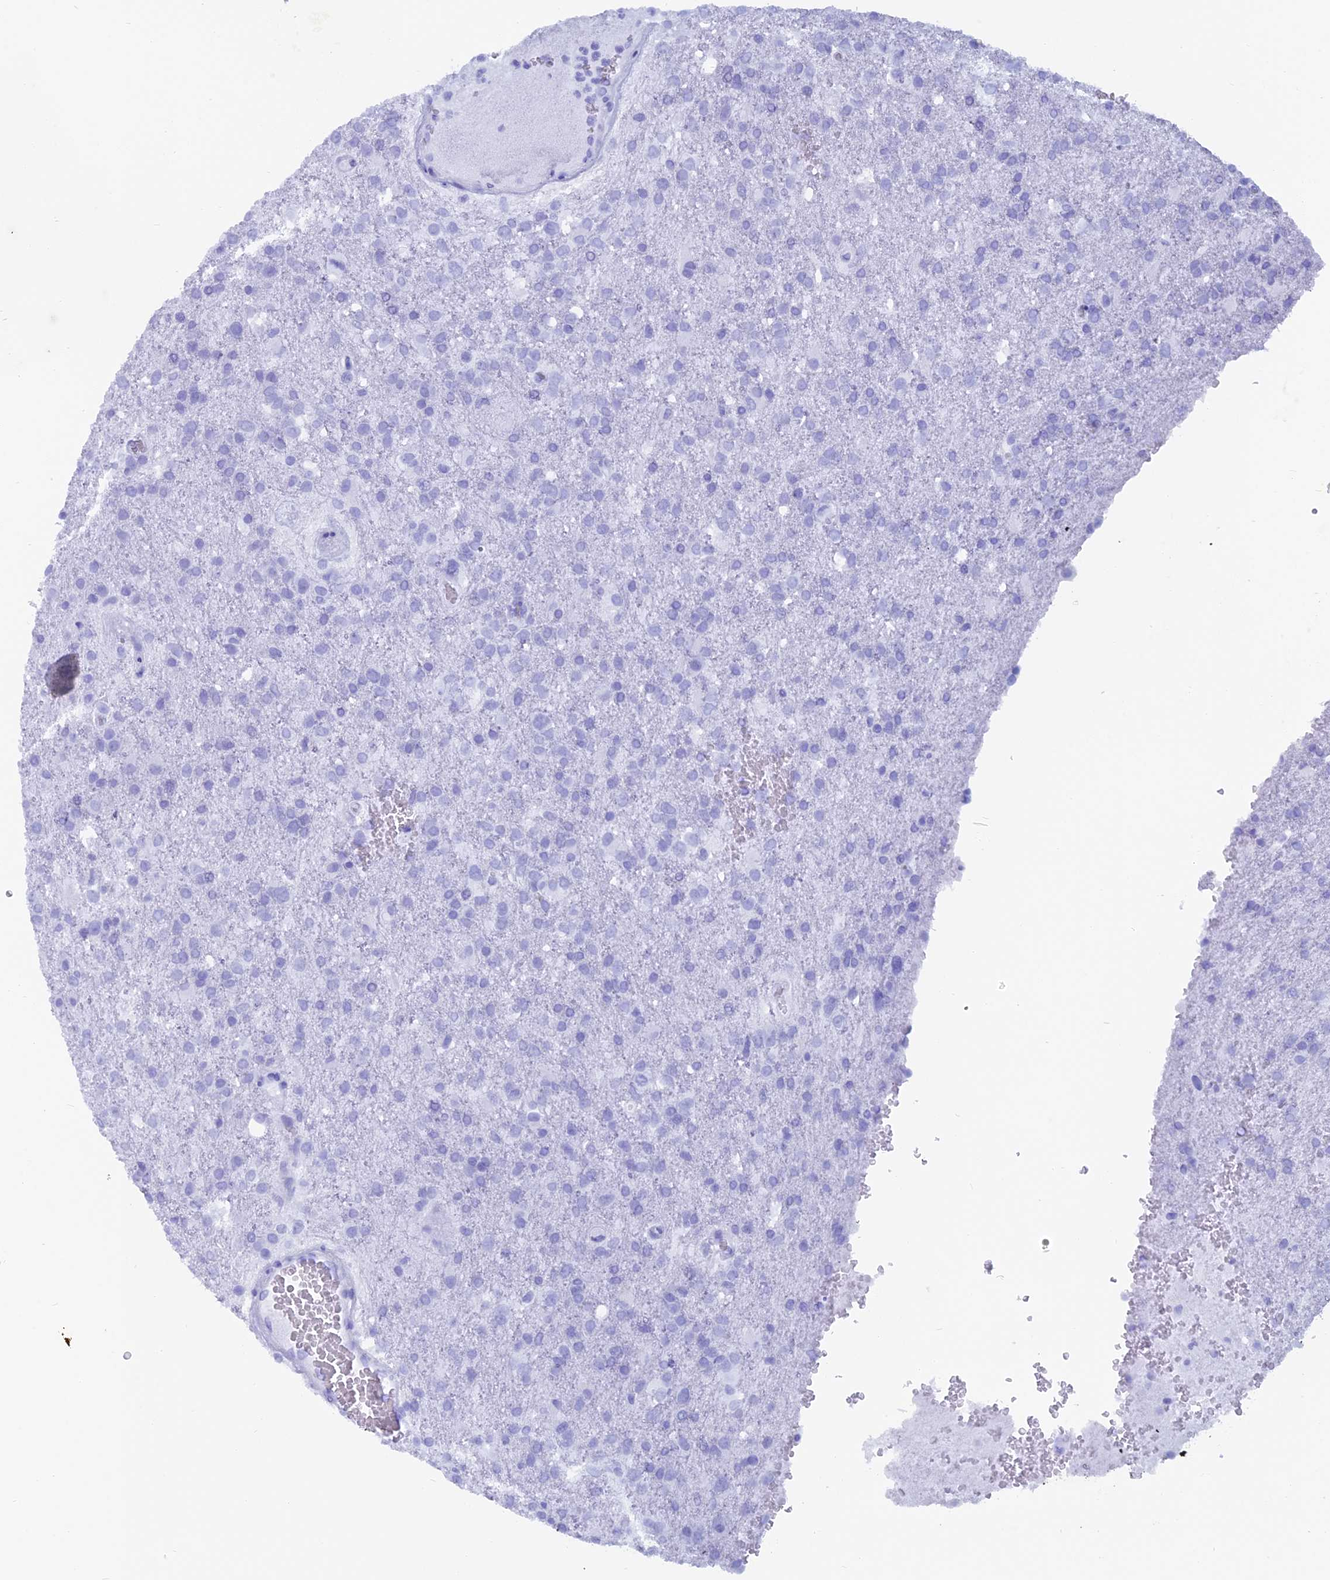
{"staining": {"intensity": "negative", "quantity": "none", "location": "none"}, "tissue": "glioma", "cell_type": "Tumor cells", "image_type": "cancer", "snomed": [{"axis": "morphology", "description": "Glioma, malignant, High grade"}, {"axis": "topography", "description": "Brain"}], "caption": "This histopathology image is of glioma stained with IHC to label a protein in brown with the nuclei are counter-stained blue. There is no positivity in tumor cells. The staining was performed using DAB to visualize the protein expression in brown, while the nuclei were stained in blue with hematoxylin (Magnification: 20x).", "gene": "CAPS", "patient": {"sex": "female", "age": 74}}